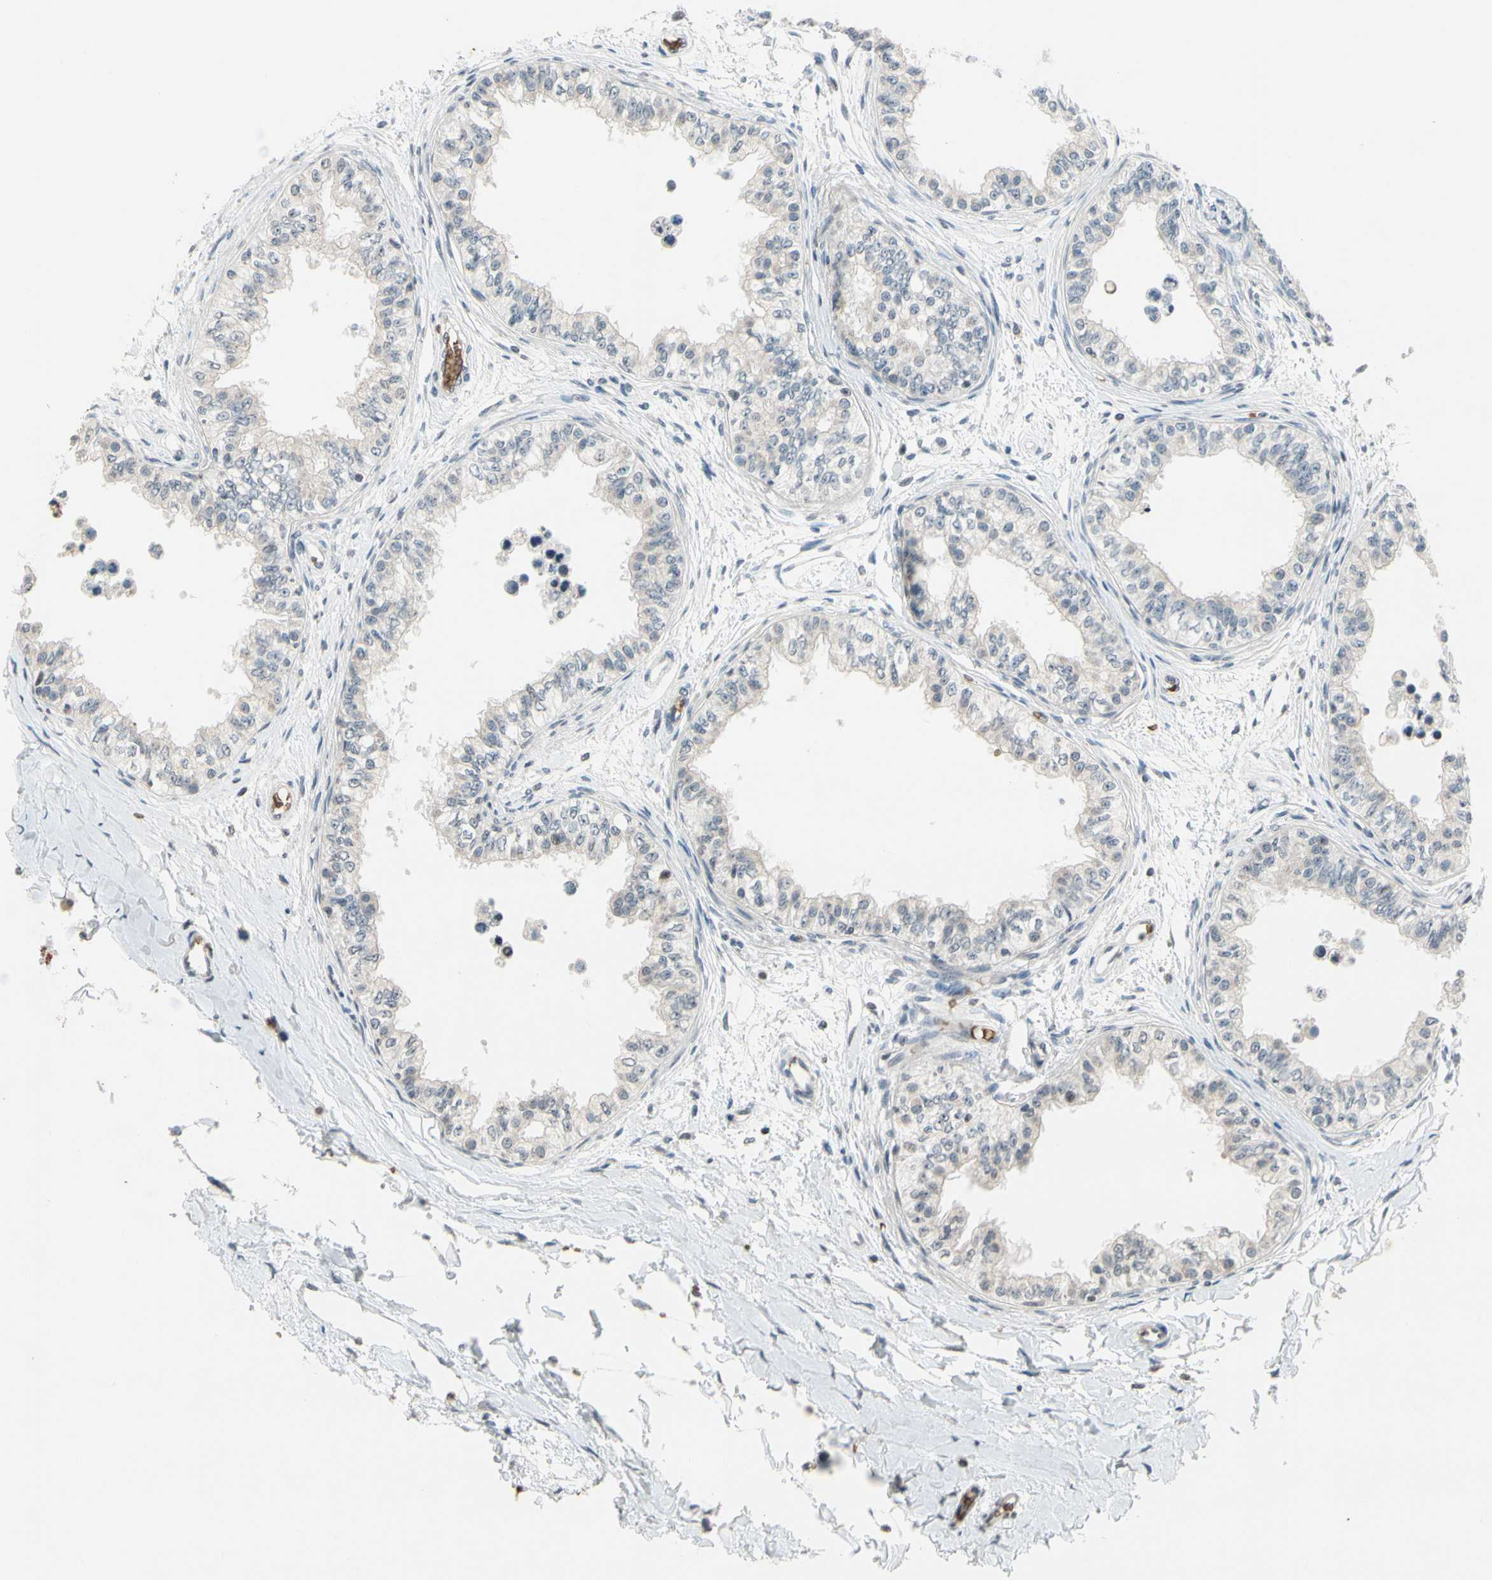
{"staining": {"intensity": "weak", "quantity": "<25%", "location": "cytoplasmic/membranous"}, "tissue": "epididymis", "cell_type": "Glandular cells", "image_type": "normal", "snomed": [{"axis": "morphology", "description": "Normal tissue, NOS"}, {"axis": "morphology", "description": "Adenocarcinoma, metastatic, NOS"}, {"axis": "topography", "description": "Testis"}, {"axis": "topography", "description": "Epididymis"}], "caption": "Human epididymis stained for a protein using IHC demonstrates no staining in glandular cells.", "gene": "GYPC", "patient": {"sex": "male", "age": 26}}